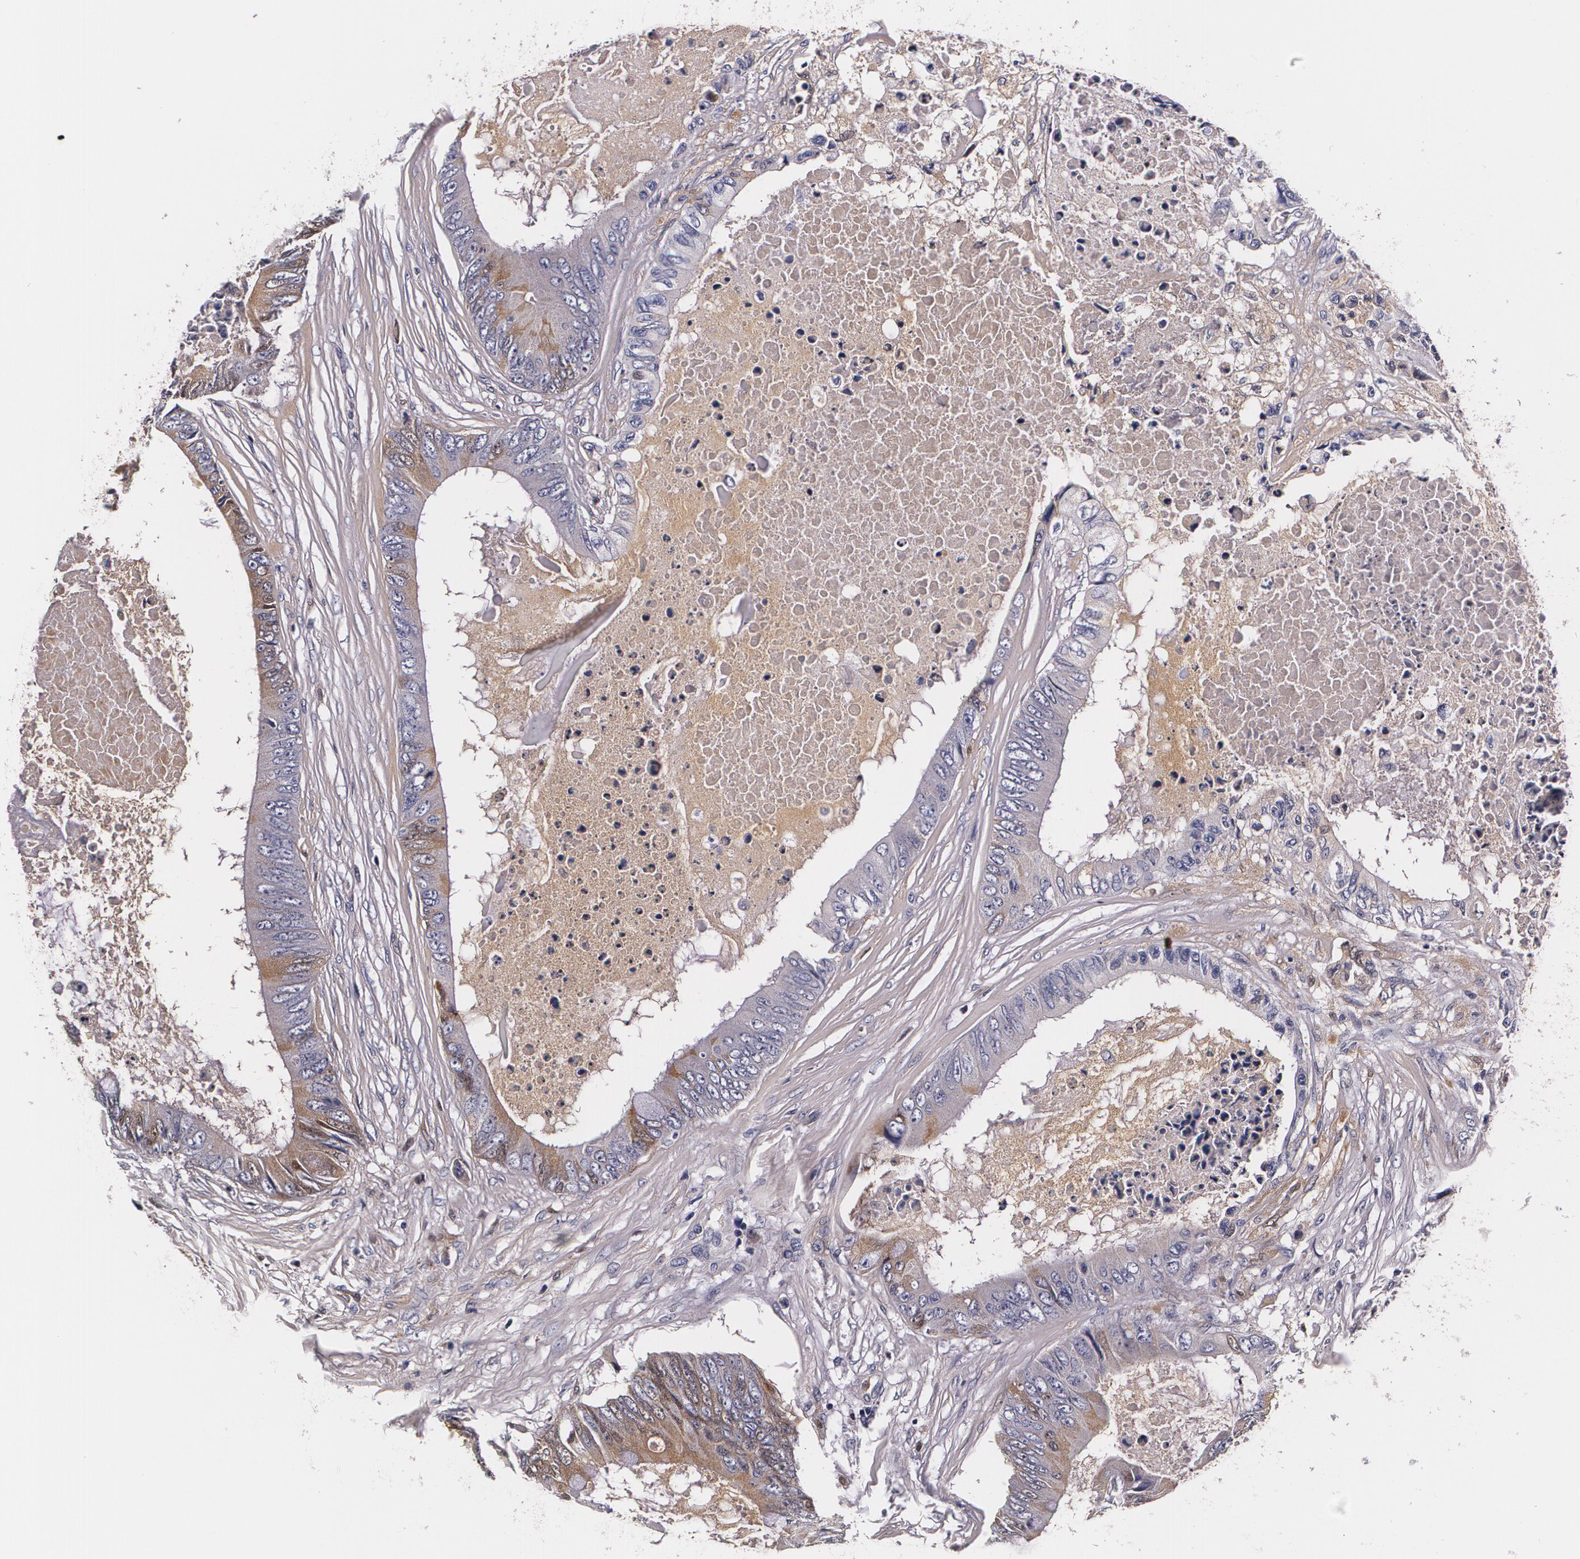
{"staining": {"intensity": "moderate", "quantity": "<25%", "location": "cytoplasmic/membranous"}, "tissue": "colorectal cancer", "cell_type": "Tumor cells", "image_type": "cancer", "snomed": [{"axis": "morphology", "description": "Normal tissue, NOS"}, {"axis": "morphology", "description": "Adenocarcinoma, NOS"}, {"axis": "topography", "description": "Rectum"}, {"axis": "topography", "description": "Peripheral nerve tissue"}], "caption": "A high-resolution image shows immunohistochemistry staining of colorectal cancer (adenocarcinoma), which displays moderate cytoplasmic/membranous expression in approximately <25% of tumor cells. (IHC, brightfield microscopy, high magnification).", "gene": "TTR", "patient": {"sex": "female", "age": 77}}